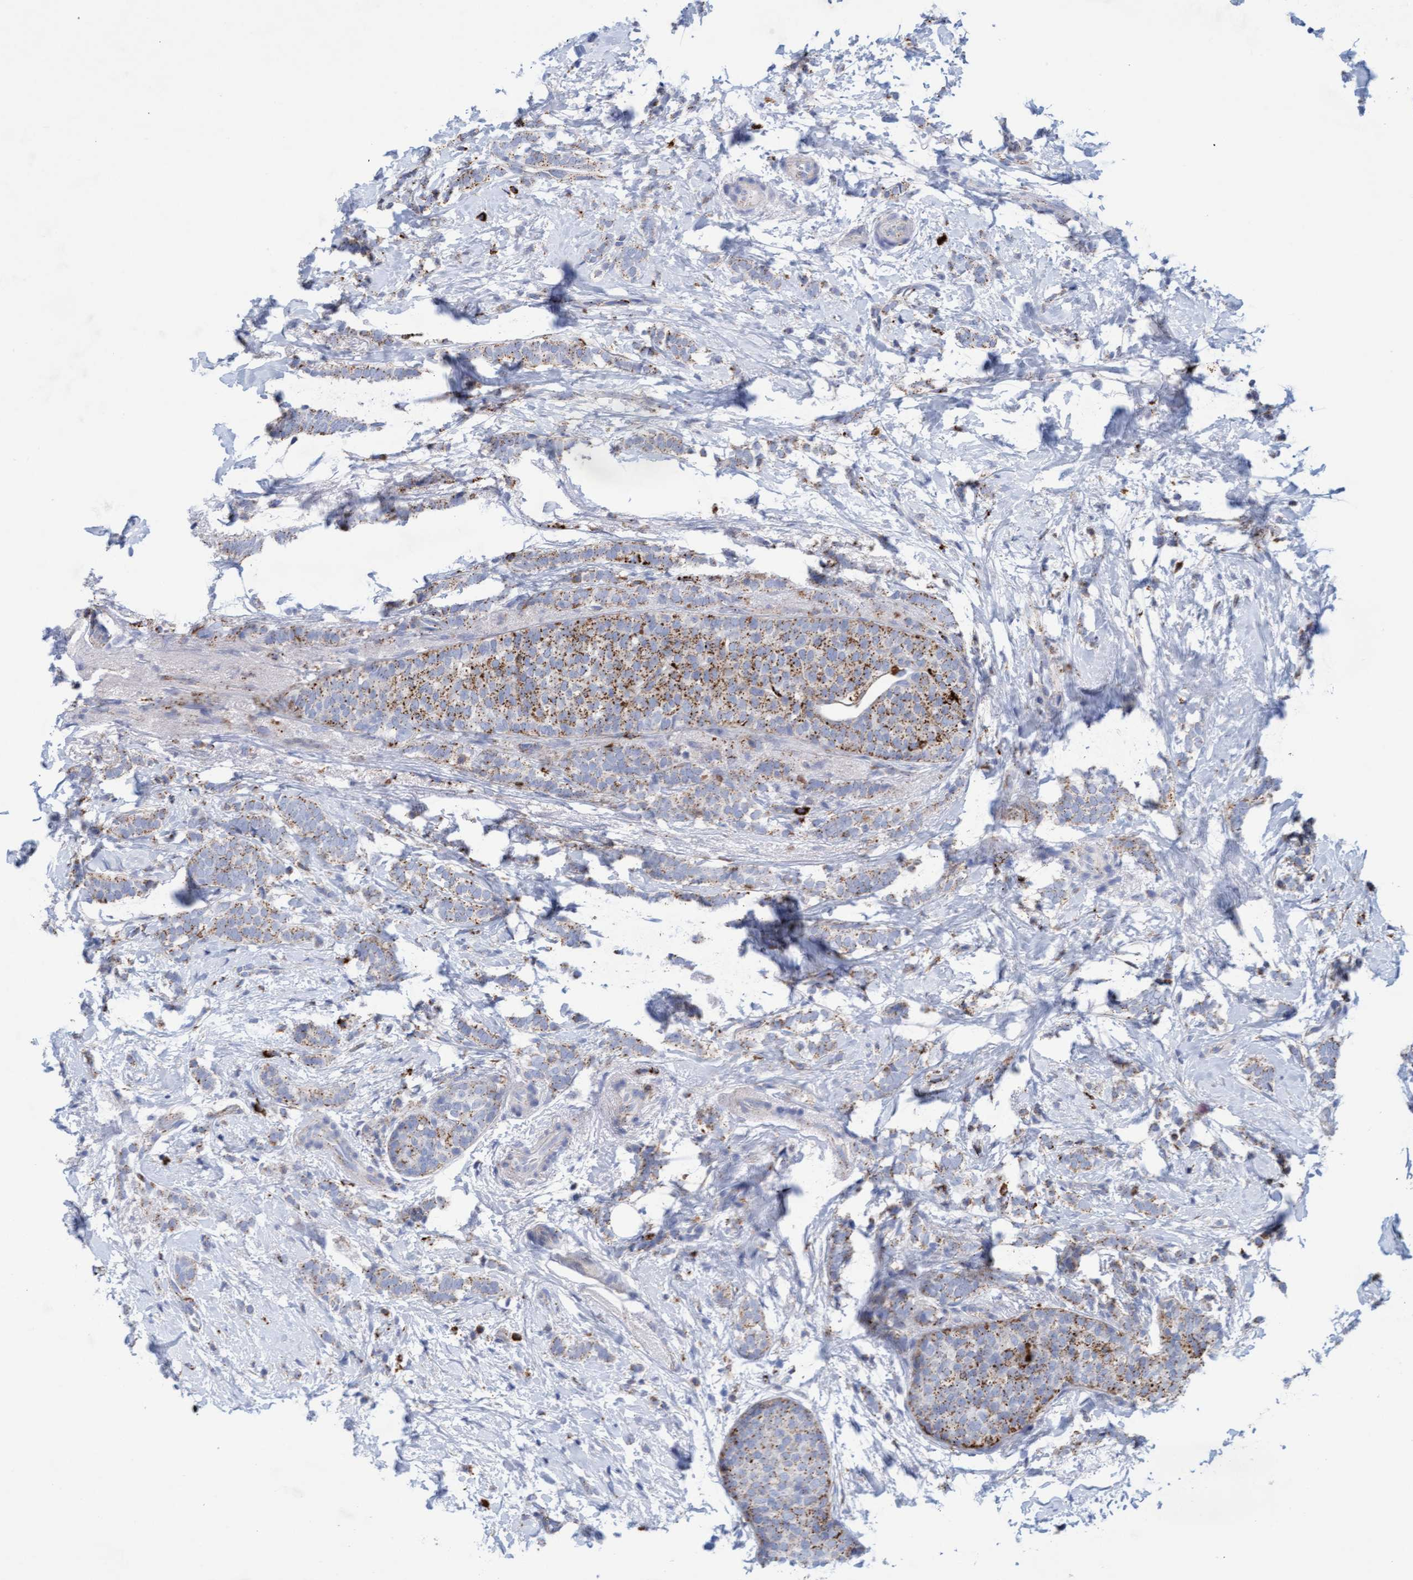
{"staining": {"intensity": "moderate", "quantity": ">75%", "location": "cytoplasmic/membranous"}, "tissue": "breast cancer", "cell_type": "Tumor cells", "image_type": "cancer", "snomed": [{"axis": "morphology", "description": "Lobular carcinoma"}, {"axis": "topography", "description": "Breast"}], "caption": "There is medium levels of moderate cytoplasmic/membranous expression in tumor cells of breast cancer (lobular carcinoma), as demonstrated by immunohistochemical staining (brown color).", "gene": "SGSH", "patient": {"sex": "female", "age": 50}}